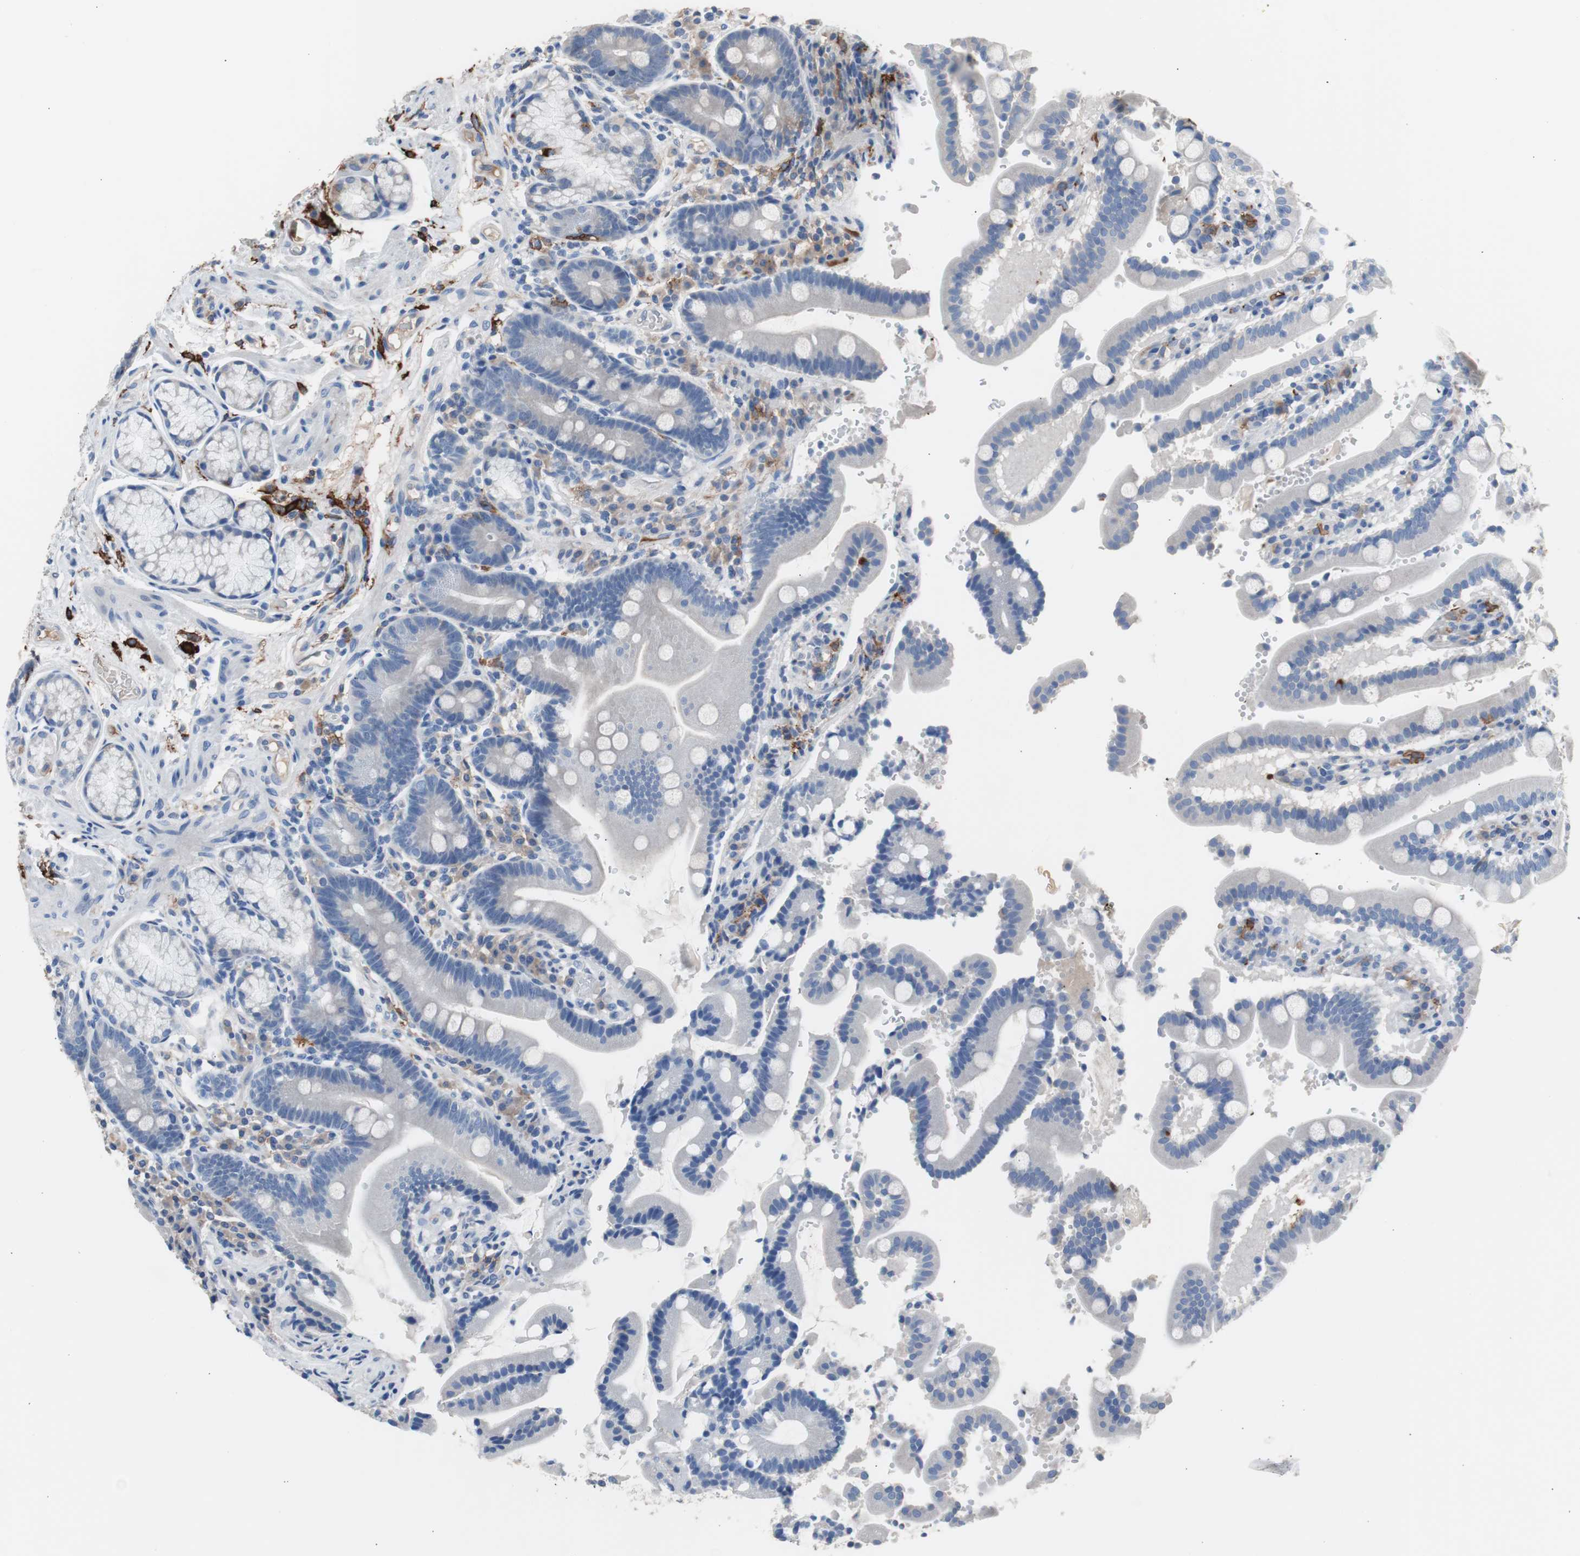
{"staining": {"intensity": "negative", "quantity": "none", "location": "none"}, "tissue": "duodenum", "cell_type": "Glandular cells", "image_type": "normal", "snomed": [{"axis": "morphology", "description": "Normal tissue, NOS"}, {"axis": "topography", "description": "Small intestine, NOS"}], "caption": "The micrograph displays no significant expression in glandular cells of duodenum.", "gene": "FCGR2B", "patient": {"sex": "female", "age": 71}}